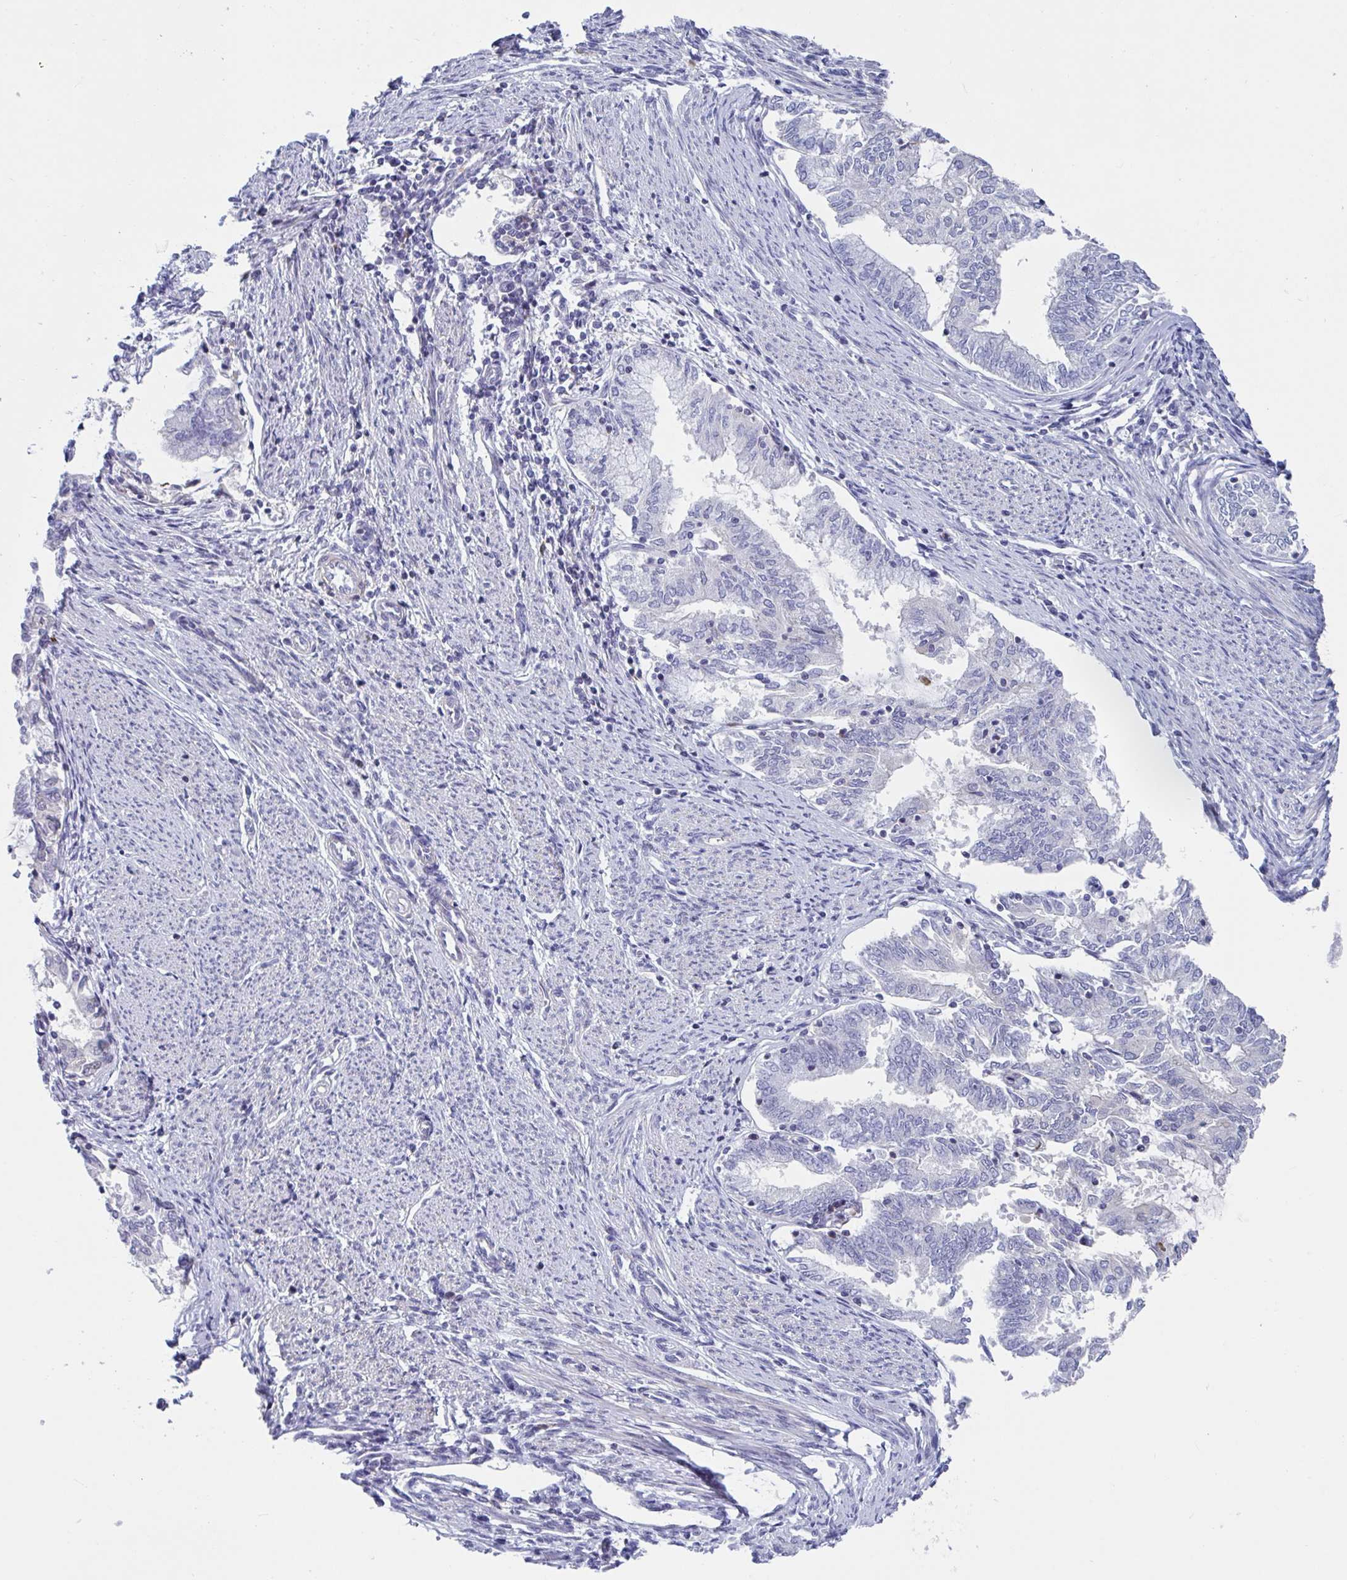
{"staining": {"intensity": "negative", "quantity": "none", "location": "none"}, "tissue": "endometrial cancer", "cell_type": "Tumor cells", "image_type": "cancer", "snomed": [{"axis": "morphology", "description": "Adenocarcinoma, NOS"}, {"axis": "topography", "description": "Endometrium"}], "caption": "High power microscopy micrograph of an IHC histopathology image of adenocarcinoma (endometrial), revealing no significant positivity in tumor cells.", "gene": "WDR72", "patient": {"sex": "female", "age": 79}}